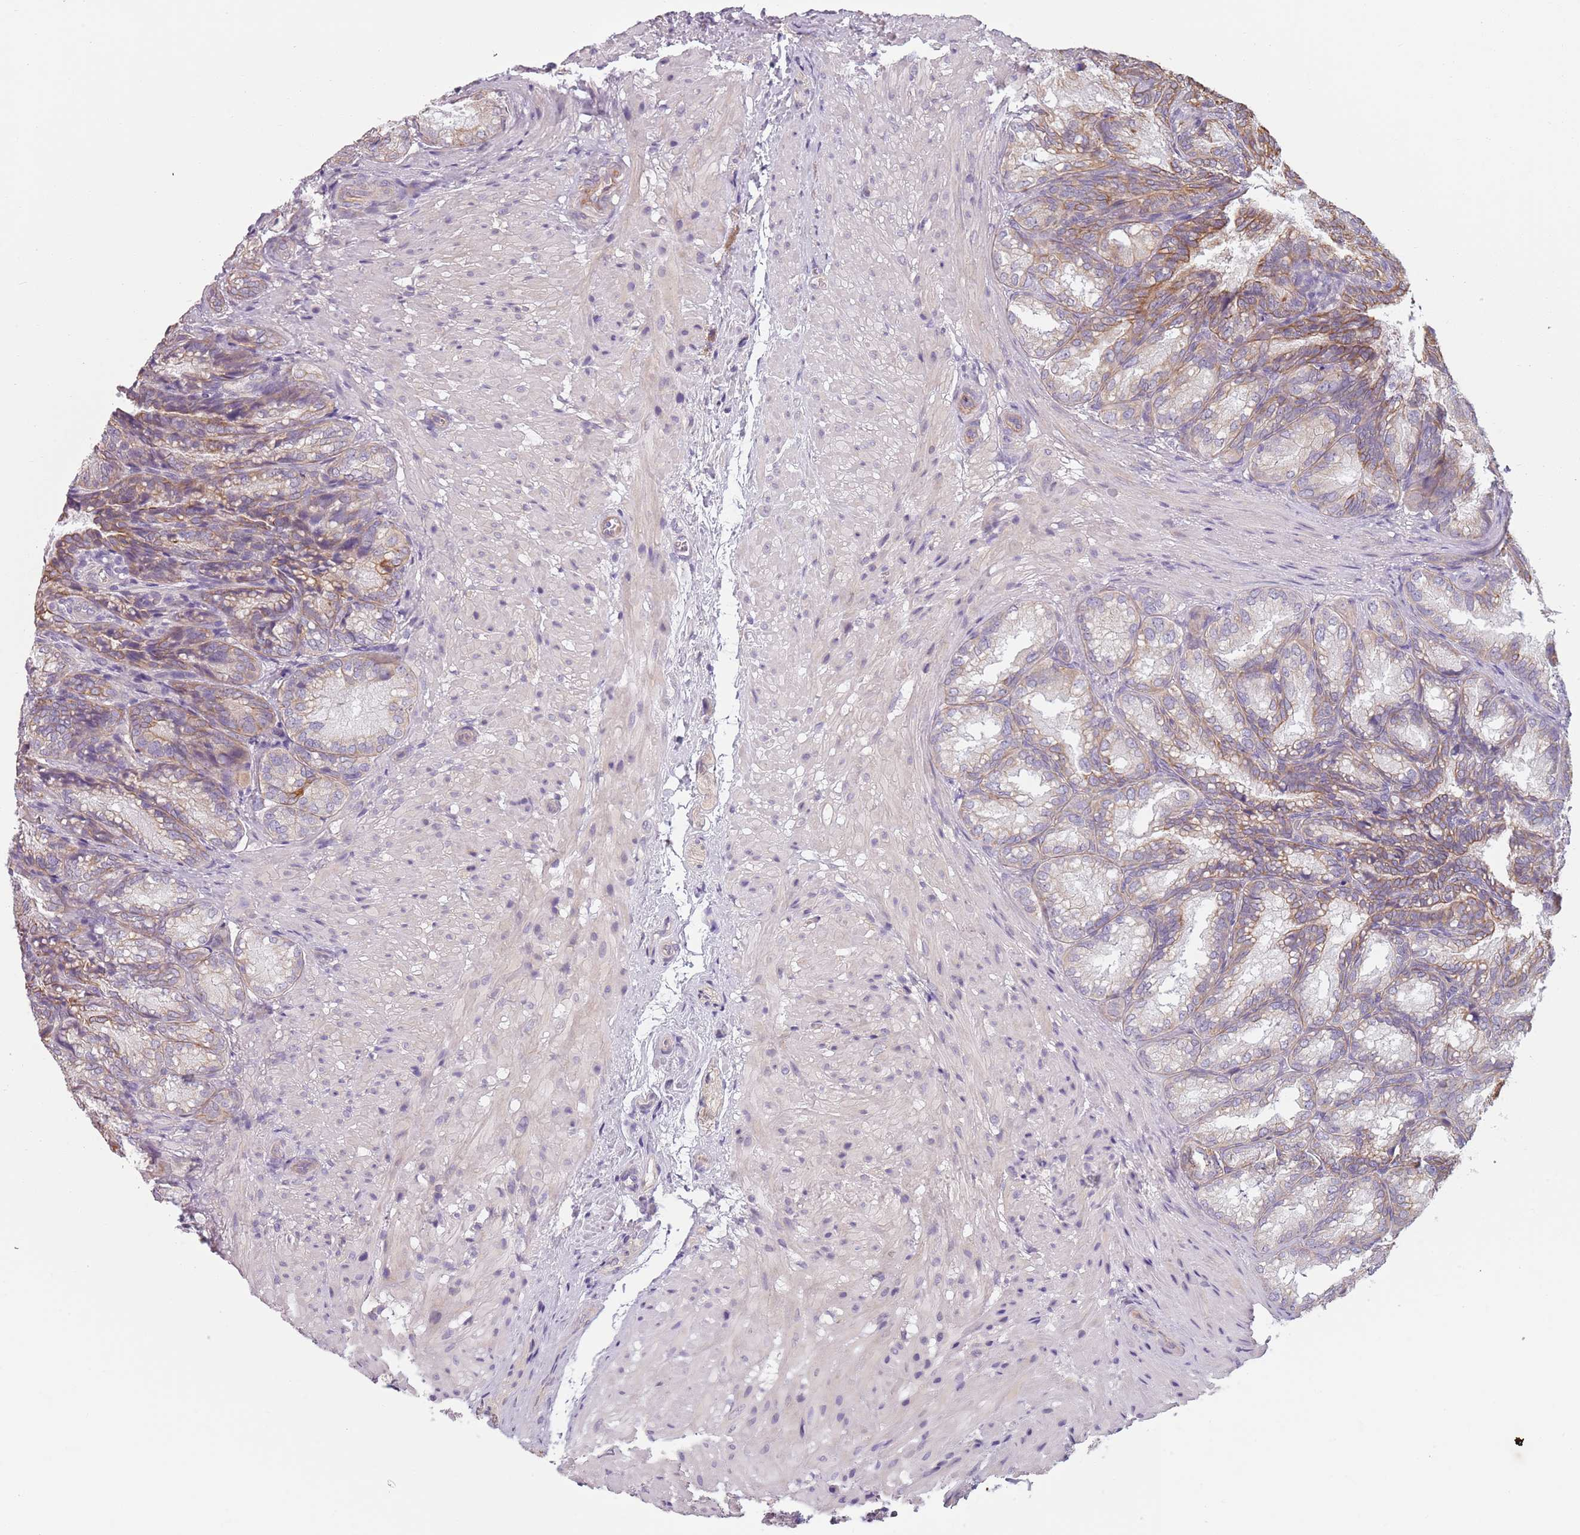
{"staining": {"intensity": "moderate", "quantity": "25%-75%", "location": "cytoplasmic/membranous"}, "tissue": "seminal vesicle", "cell_type": "Glandular cells", "image_type": "normal", "snomed": [{"axis": "morphology", "description": "Normal tissue, NOS"}, {"axis": "topography", "description": "Seminal veicle"}], "caption": "Immunohistochemistry (IHC) of unremarkable seminal vesicle shows medium levels of moderate cytoplasmic/membranous expression in about 25%-75% of glandular cells.", "gene": "TLCD2", "patient": {"sex": "male", "age": 58}}